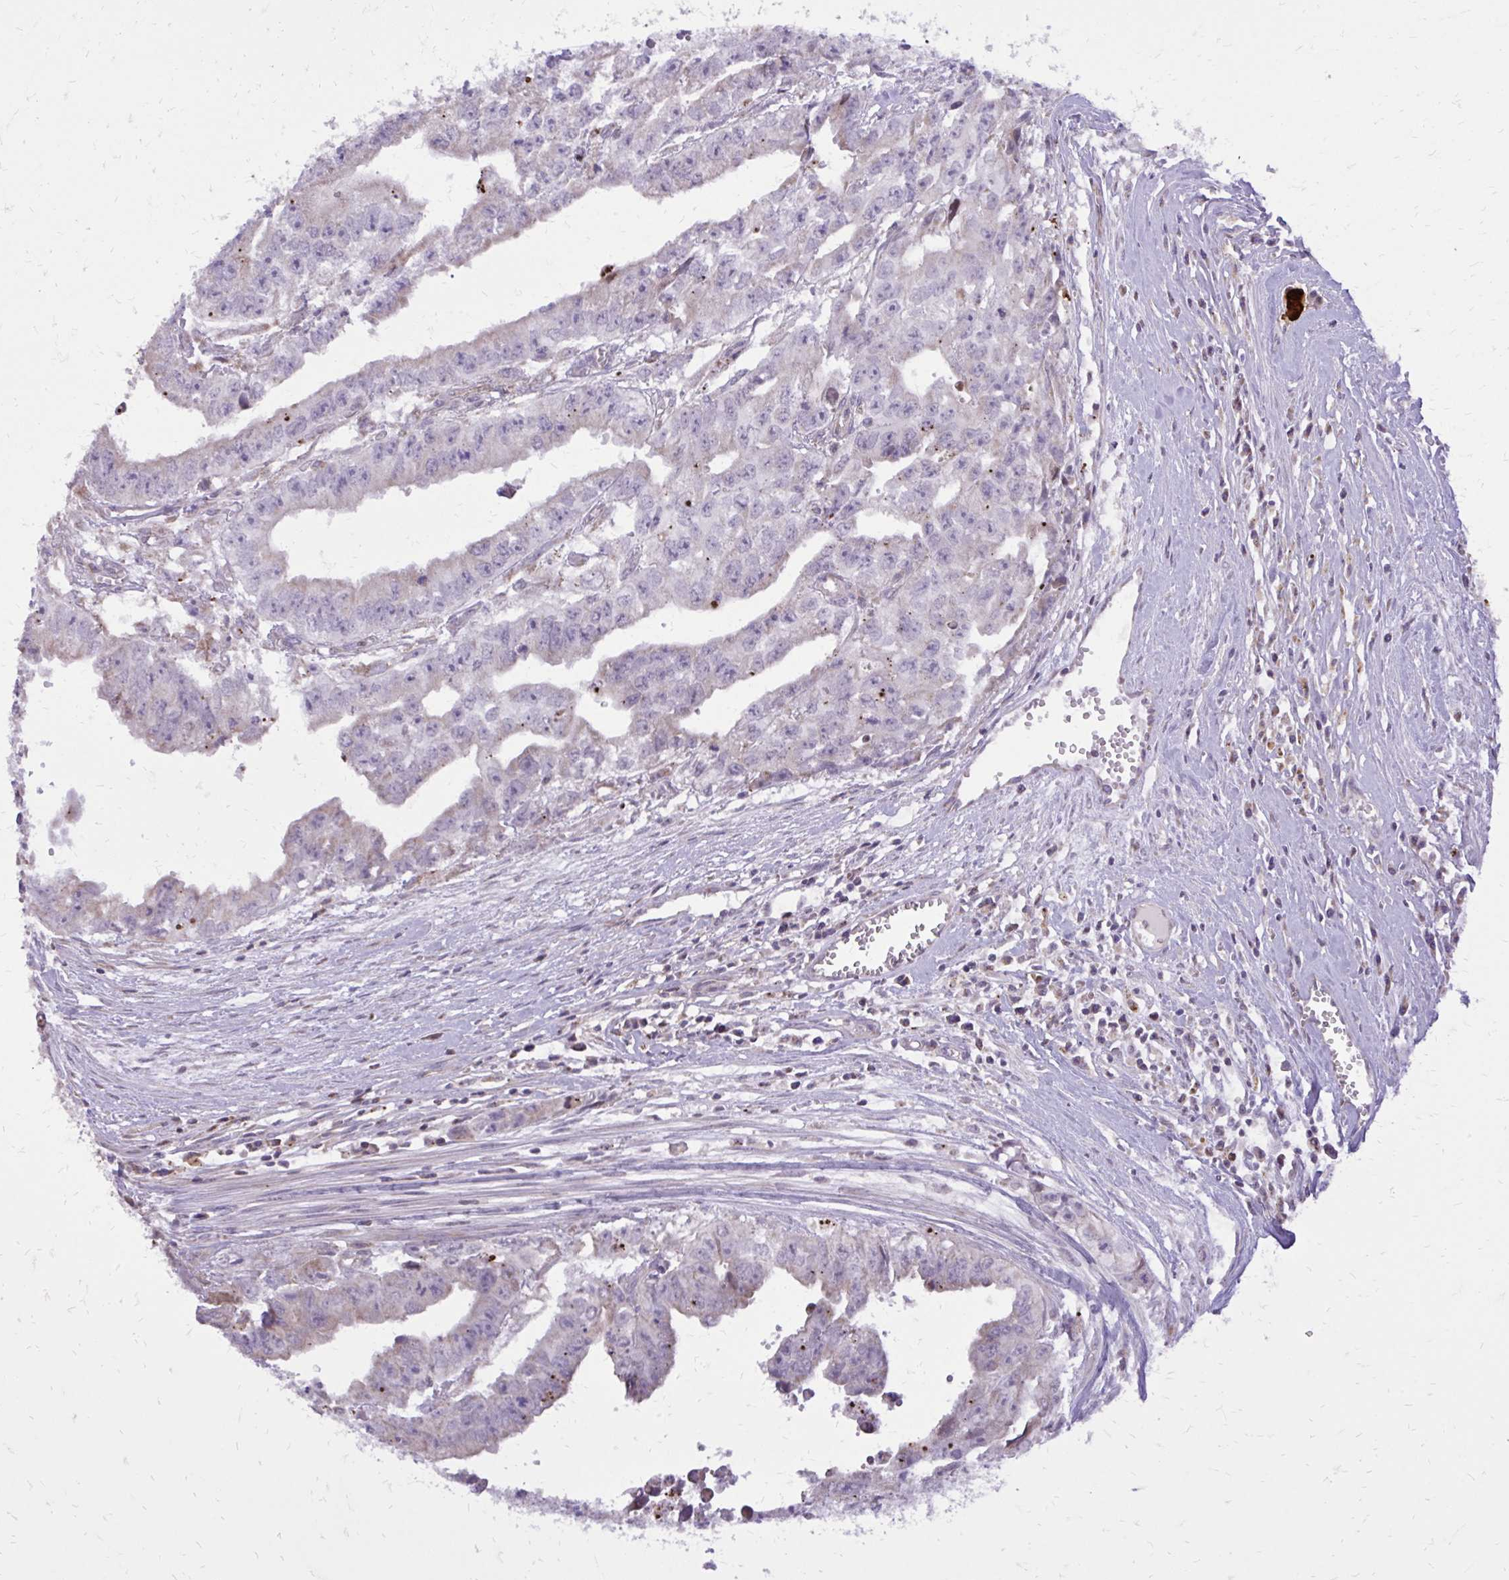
{"staining": {"intensity": "negative", "quantity": "none", "location": "none"}, "tissue": "testis cancer", "cell_type": "Tumor cells", "image_type": "cancer", "snomed": [{"axis": "morphology", "description": "Carcinoma, Embryonal, NOS"}, {"axis": "morphology", "description": "Teratoma, malignant, NOS"}, {"axis": "topography", "description": "Testis"}], "caption": "Tumor cells show no significant protein expression in testis cancer.", "gene": "ABCC3", "patient": {"sex": "male", "age": 24}}